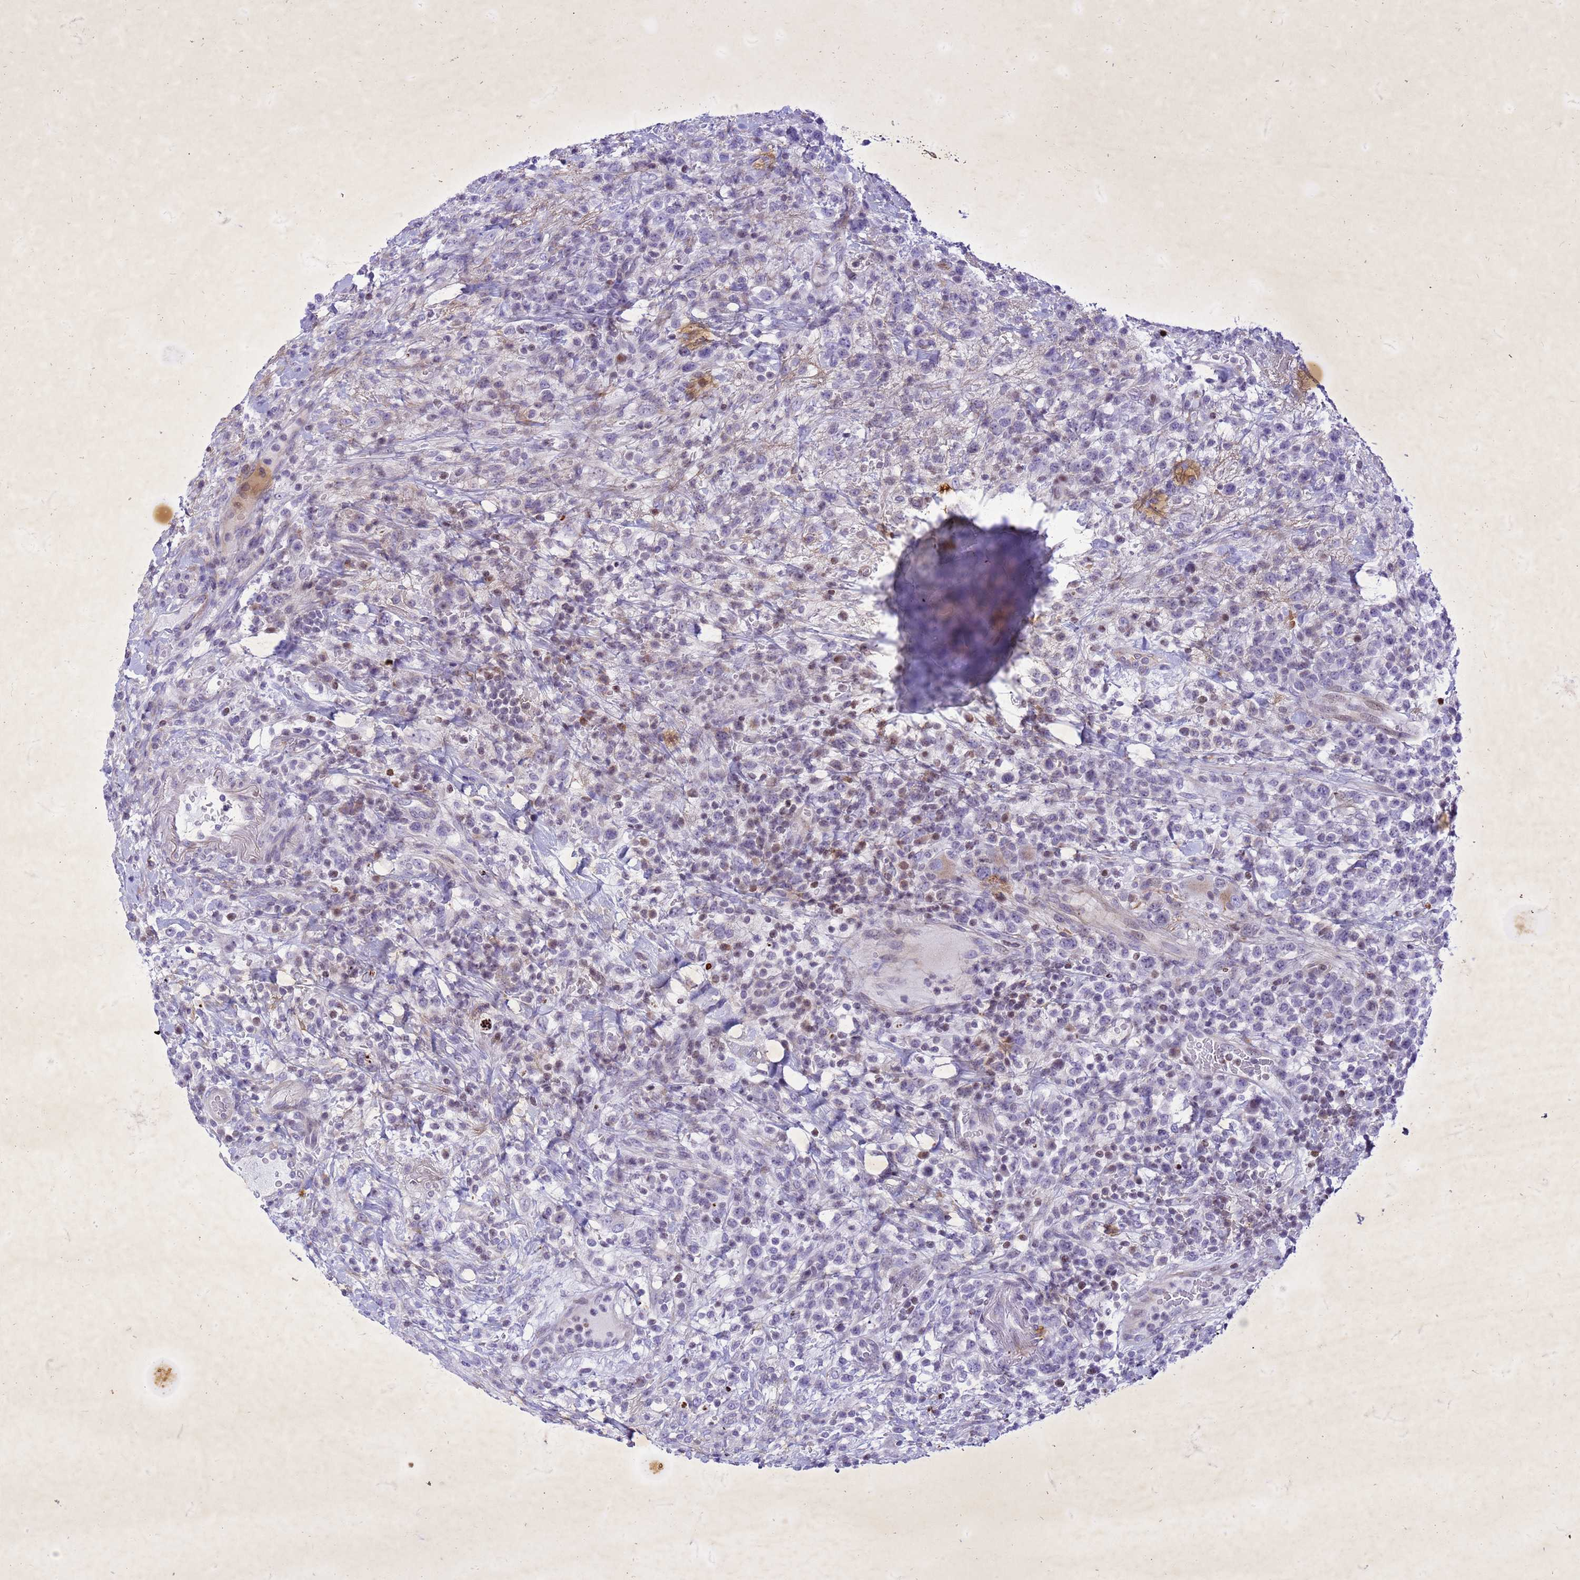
{"staining": {"intensity": "moderate", "quantity": "<25%", "location": "nuclear"}, "tissue": "lymphoma", "cell_type": "Tumor cells", "image_type": "cancer", "snomed": [{"axis": "morphology", "description": "Malignant lymphoma, non-Hodgkin's type, High grade"}, {"axis": "topography", "description": "Colon"}], "caption": "Immunohistochemistry photomicrograph of malignant lymphoma, non-Hodgkin's type (high-grade) stained for a protein (brown), which displays low levels of moderate nuclear expression in approximately <25% of tumor cells.", "gene": "COPS9", "patient": {"sex": "female", "age": 53}}